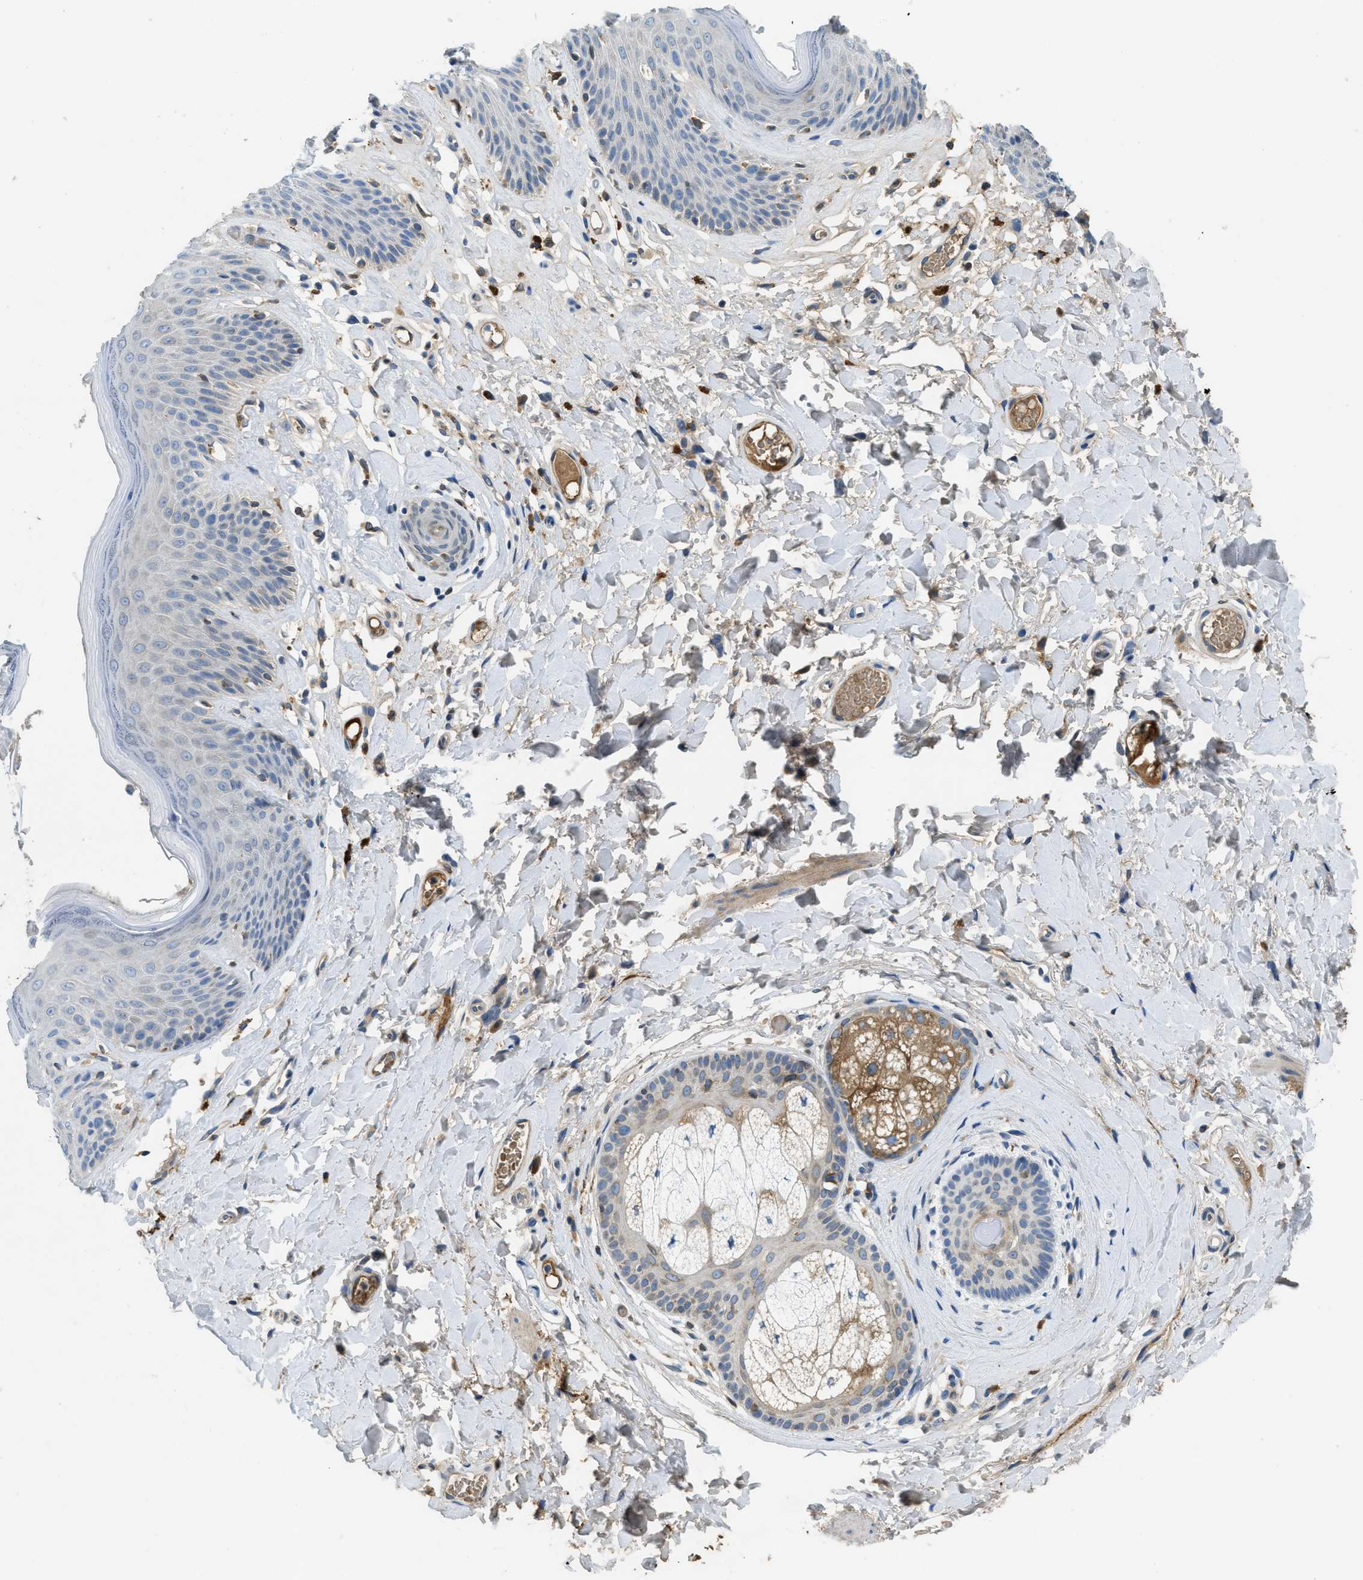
{"staining": {"intensity": "moderate", "quantity": "<25%", "location": "cytoplasmic/membranous"}, "tissue": "skin", "cell_type": "Epidermal cells", "image_type": "normal", "snomed": [{"axis": "morphology", "description": "Normal tissue, NOS"}, {"axis": "topography", "description": "Vulva"}], "caption": "Immunohistochemical staining of normal human skin reveals <25% levels of moderate cytoplasmic/membranous protein expression in about <25% of epidermal cells. The staining was performed using DAB to visualize the protein expression in brown, while the nuclei were stained in blue with hematoxylin (Magnification: 20x).", "gene": "MPDU1", "patient": {"sex": "female", "age": 73}}